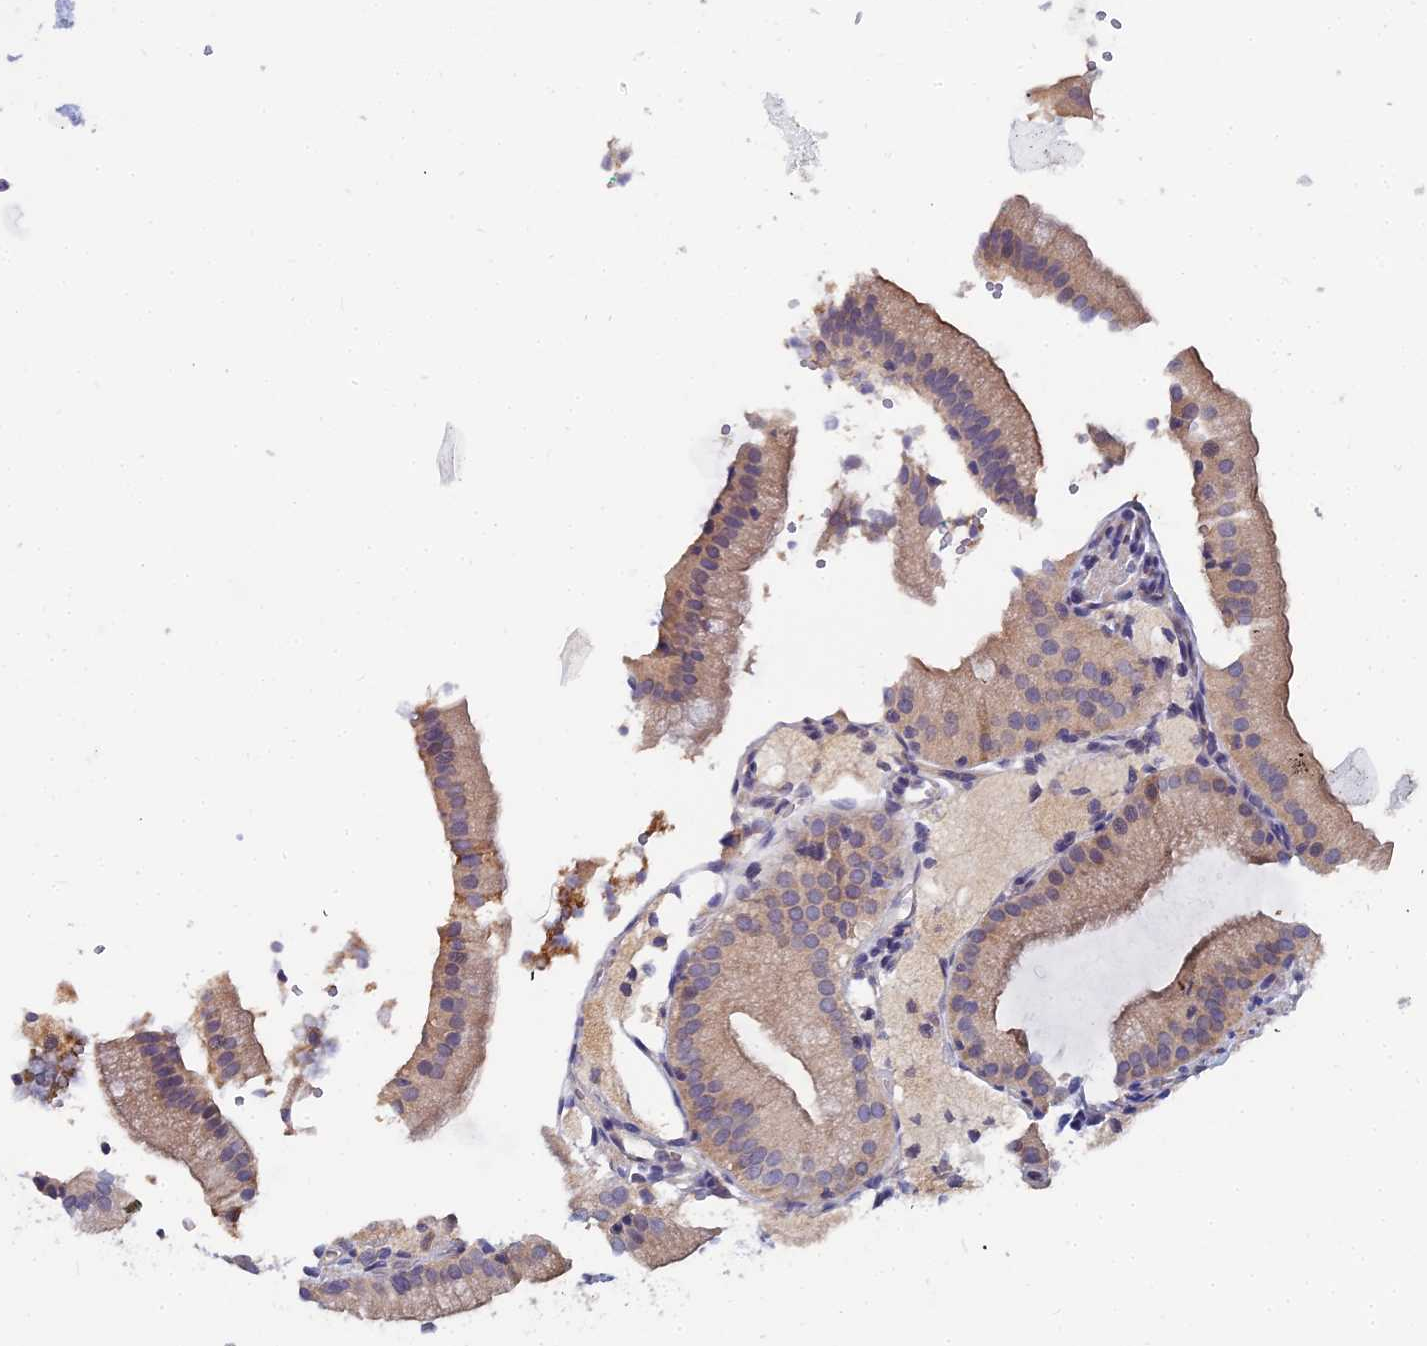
{"staining": {"intensity": "moderate", "quantity": ">75%", "location": "cytoplasmic/membranous"}, "tissue": "gallbladder", "cell_type": "Glandular cells", "image_type": "normal", "snomed": [{"axis": "morphology", "description": "Normal tissue, NOS"}, {"axis": "topography", "description": "Gallbladder"}], "caption": "Gallbladder stained with DAB (3,3'-diaminobenzidine) immunohistochemistry (IHC) reveals medium levels of moderate cytoplasmic/membranous expression in approximately >75% of glandular cells.", "gene": "RDX", "patient": {"sex": "male", "age": 55}}